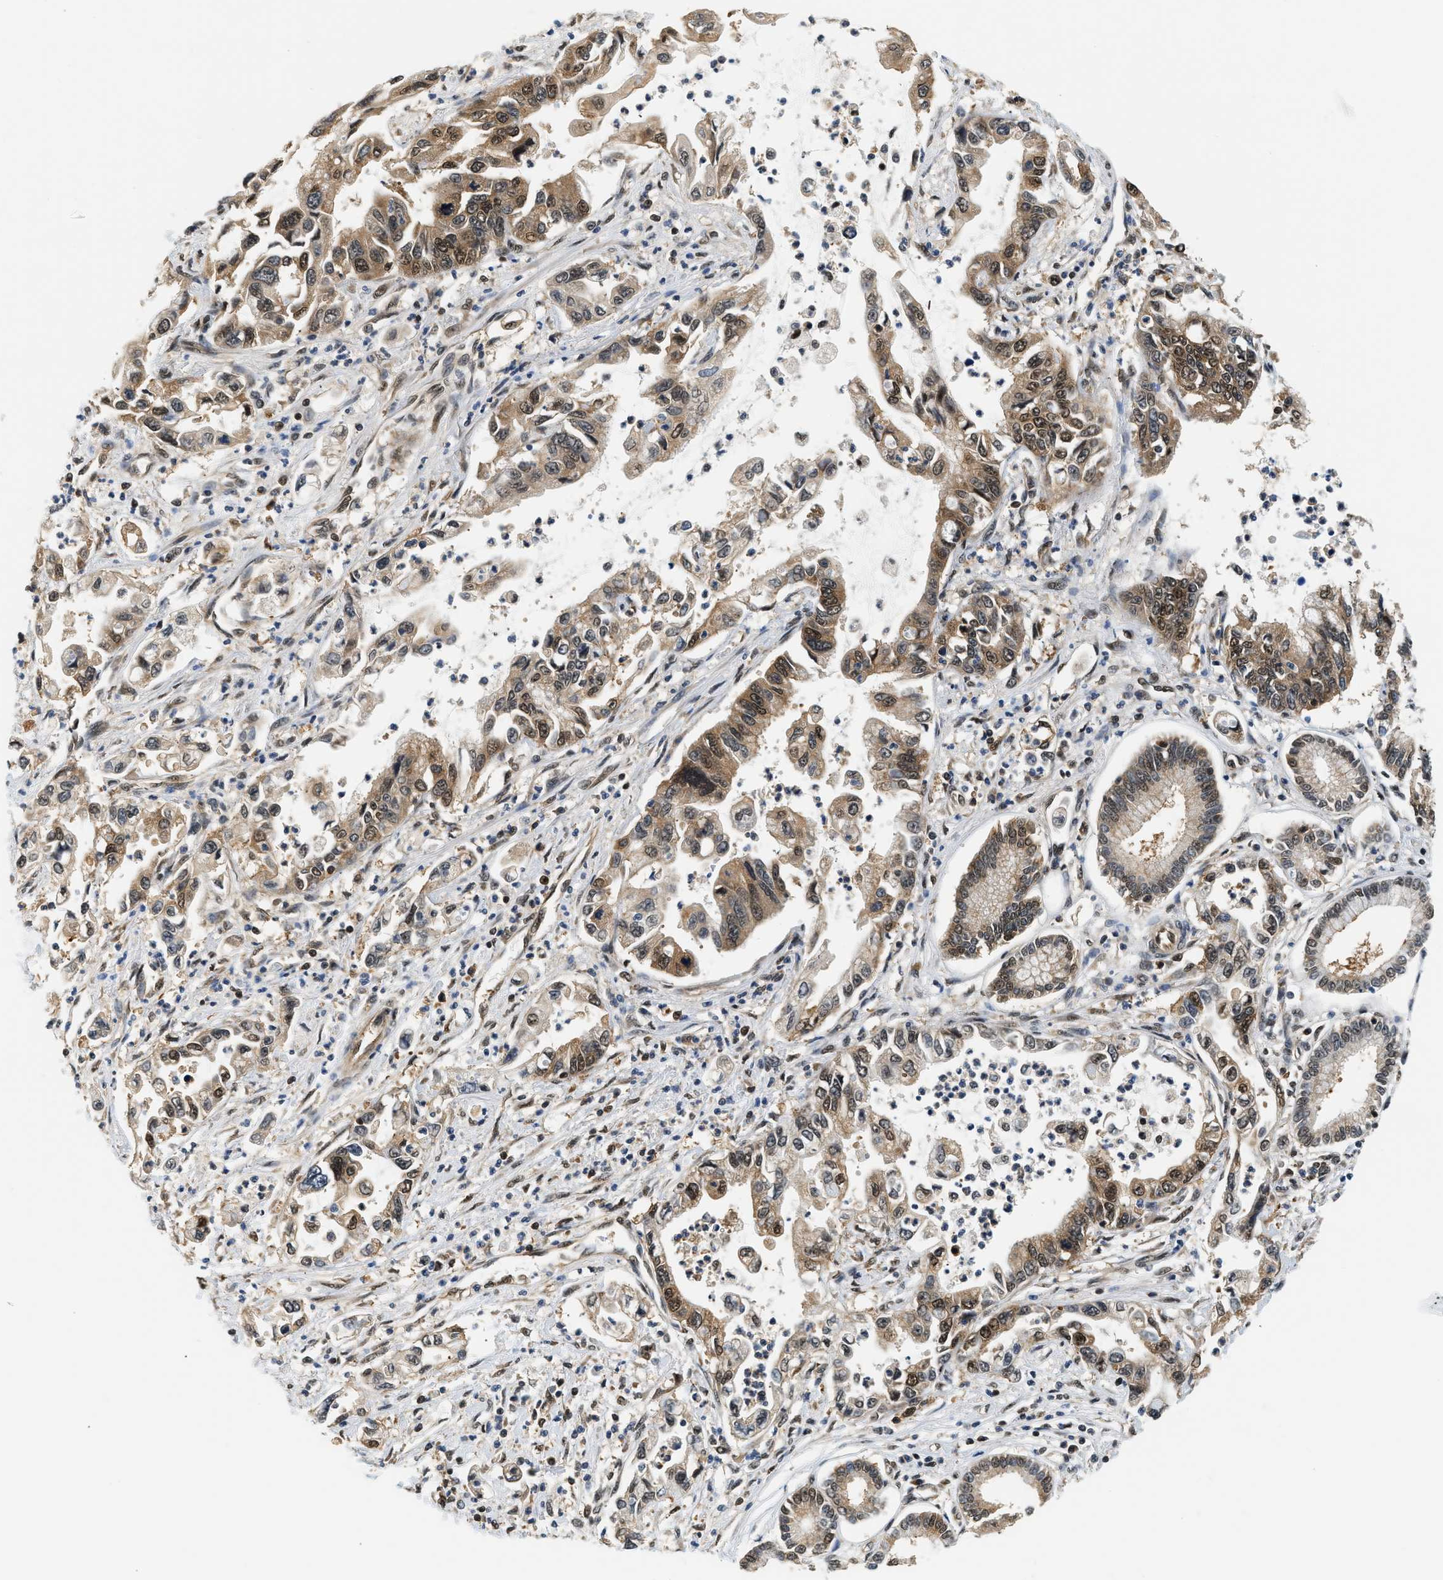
{"staining": {"intensity": "moderate", "quantity": ">75%", "location": "cytoplasmic/membranous,nuclear"}, "tissue": "pancreatic cancer", "cell_type": "Tumor cells", "image_type": "cancer", "snomed": [{"axis": "morphology", "description": "Adenocarcinoma, NOS"}, {"axis": "topography", "description": "Pancreas"}], "caption": "Pancreatic cancer stained with a protein marker displays moderate staining in tumor cells.", "gene": "PSMD3", "patient": {"sex": "male", "age": 56}}